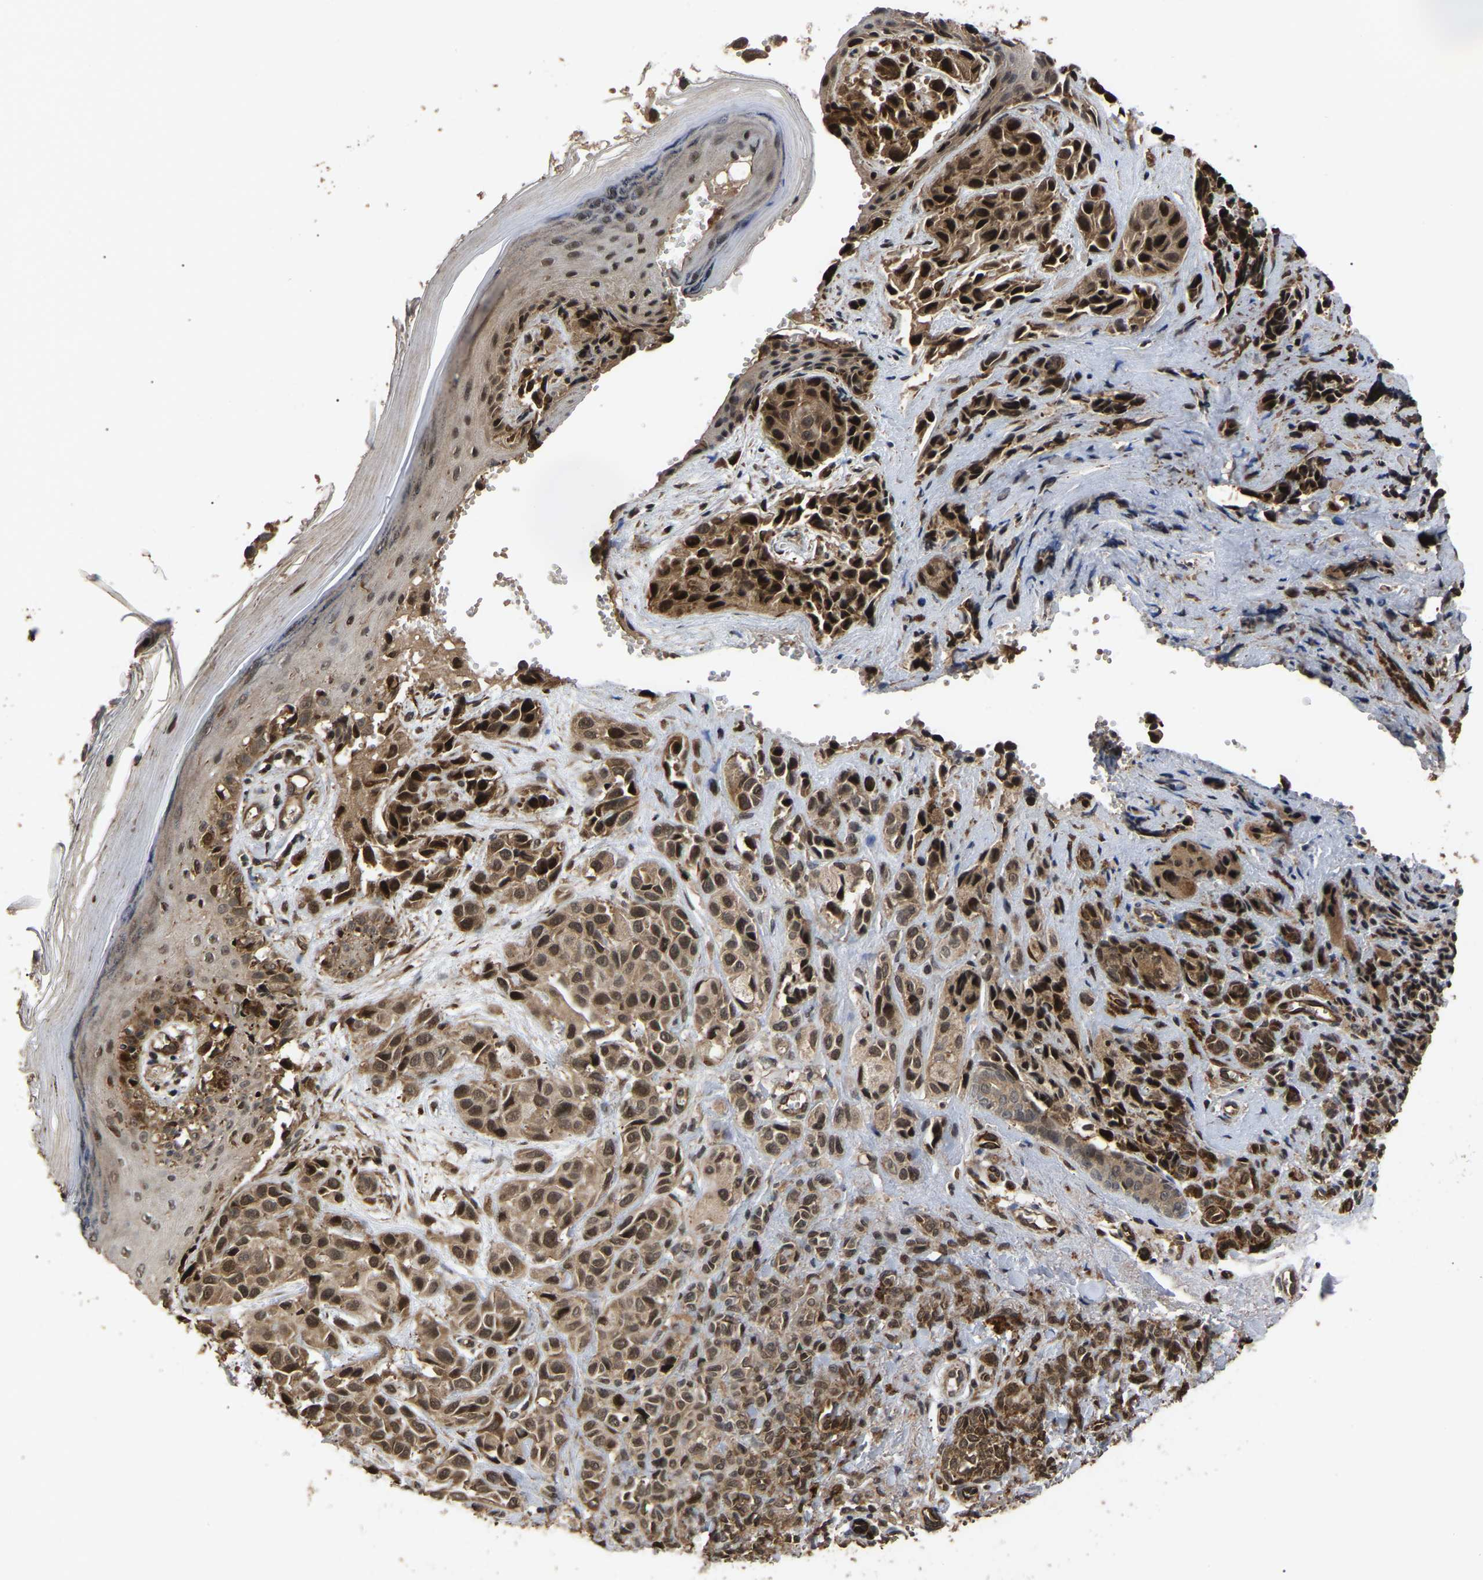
{"staining": {"intensity": "strong", "quantity": ">75%", "location": "cytoplasmic/membranous,nuclear"}, "tissue": "melanoma", "cell_type": "Tumor cells", "image_type": "cancer", "snomed": [{"axis": "morphology", "description": "Malignant melanoma, NOS"}, {"axis": "topography", "description": "Skin"}], "caption": "Melanoma stained with DAB (3,3'-diaminobenzidine) IHC shows high levels of strong cytoplasmic/membranous and nuclear positivity in approximately >75% of tumor cells.", "gene": "FAM161B", "patient": {"sex": "female", "age": 58}}